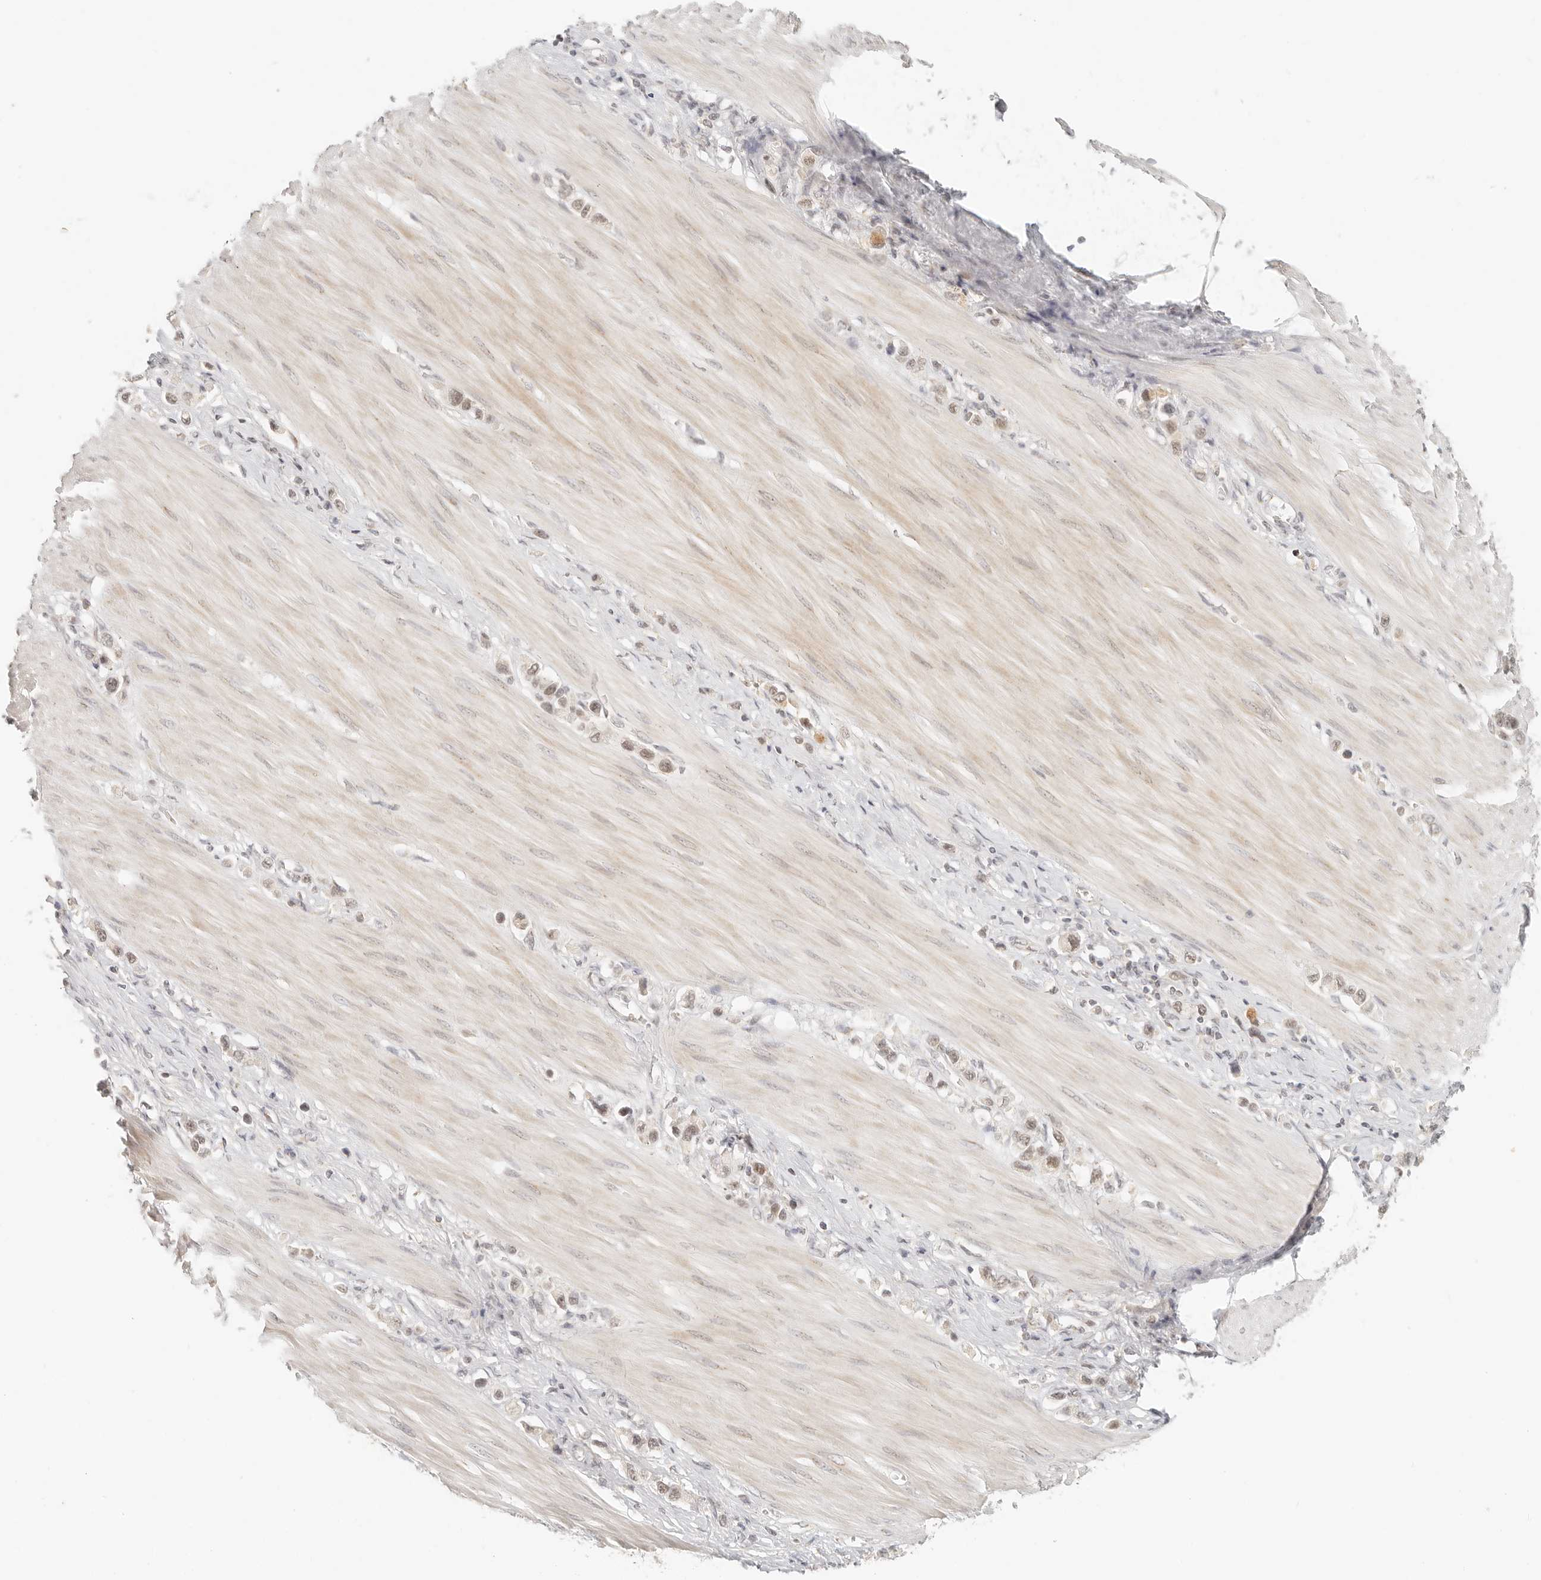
{"staining": {"intensity": "weak", "quantity": ">75%", "location": "nuclear"}, "tissue": "stomach cancer", "cell_type": "Tumor cells", "image_type": "cancer", "snomed": [{"axis": "morphology", "description": "Adenocarcinoma, NOS"}, {"axis": "topography", "description": "Stomach"}], "caption": "A low amount of weak nuclear staining is present in about >75% of tumor cells in stomach cancer tissue.", "gene": "INTS11", "patient": {"sex": "female", "age": 65}}